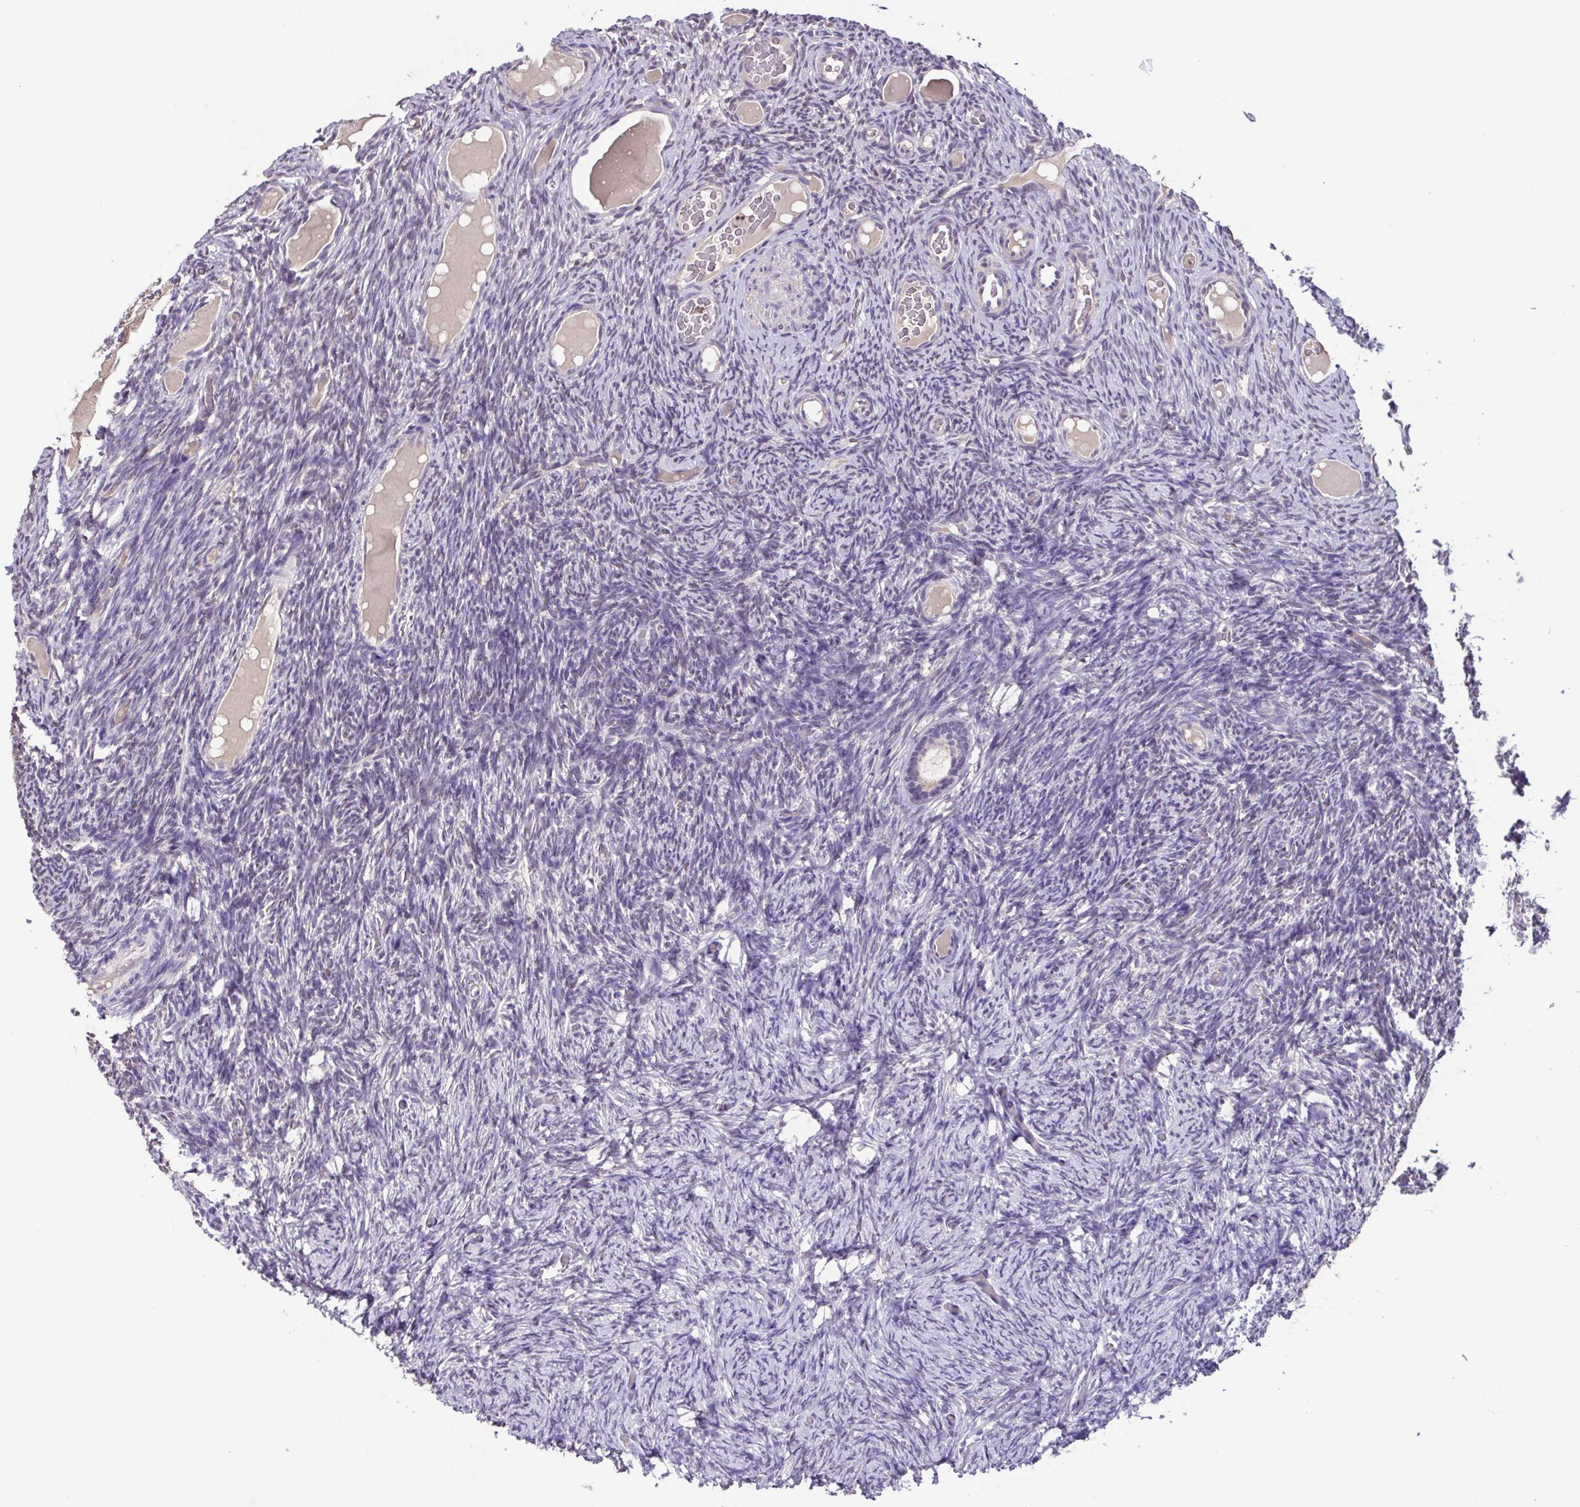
{"staining": {"intensity": "negative", "quantity": "none", "location": "none"}, "tissue": "ovary", "cell_type": "Follicle cells", "image_type": "normal", "snomed": [{"axis": "morphology", "description": "Normal tissue, NOS"}, {"axis": "topography", "description": "Ovary"}], "caption": "An immunohistochemistry (IHC) histopathology image of normal ovary is shown. There is no staining in follicle cells of ovary. Brightfield microscopy of immunohistochemistry (IHC) stained with DAB (3,3'-diaminobenzidine) (brown) and hematoxylin (blue), captured at high magnification.", "gene": "ACTRT3", "patient": {"sex": "female", "age": 34}}